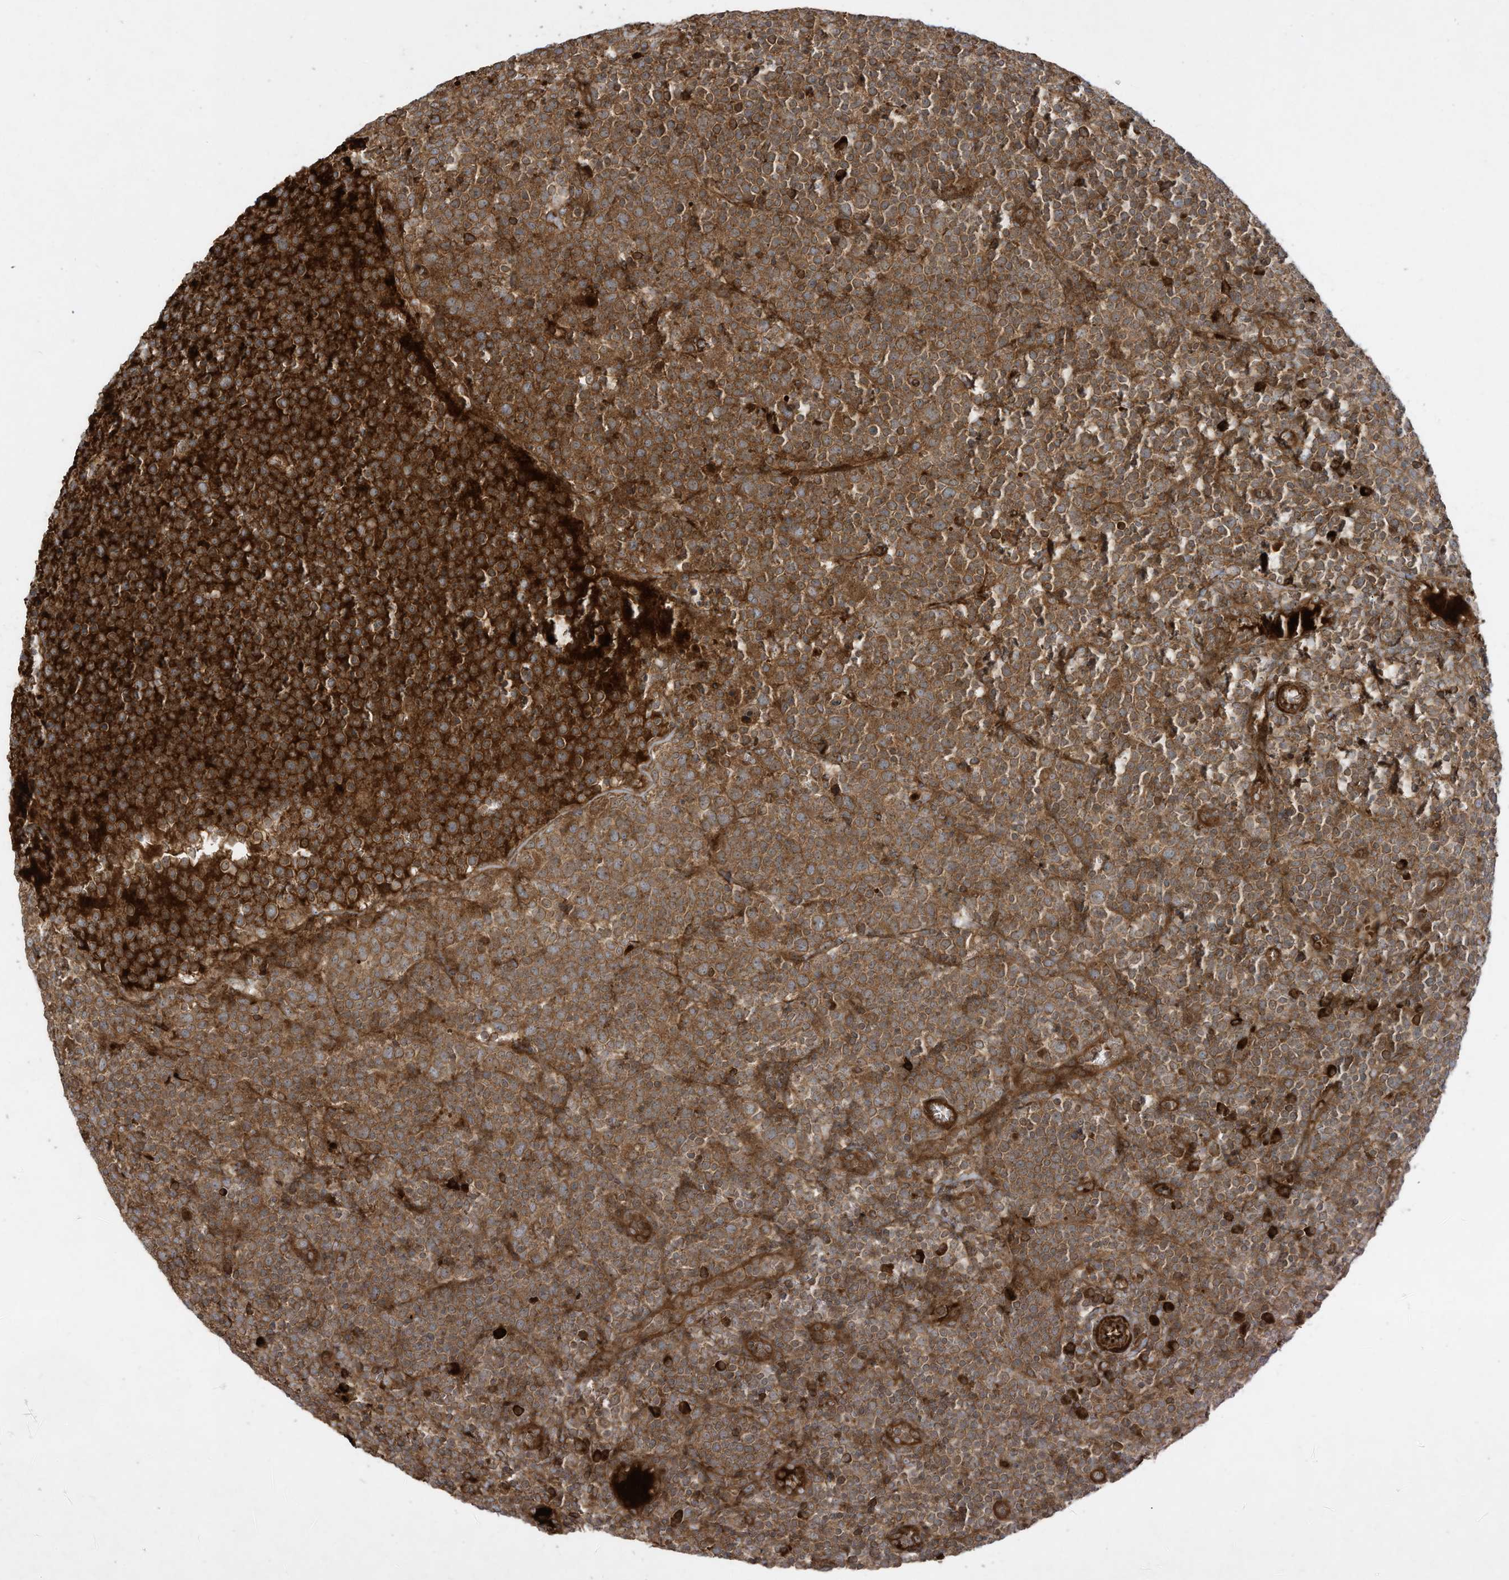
{"staining": {"intensity": "moderate", "quantity": ">75%", "location": "cytoplasmic/membranous"}, "tissue": "lymphoma", "cell_type": "Tumor cells", "image_type": "cancer", "snomed": [{"axis": "morphology", "description": "Malignant lymphoma, non-Hodgkin's type, High grade"}, {"axis": "topography", "description": "Lymph node"}], "caption": "High-grade malignant lymphoma, non-Hodgkin's type tissue reveals moderate cytoplasmic/membranous expression in approximately >75% of tumor cells", "gene": "DDIT4", "patient": {"sex": "male", "age": 61}}